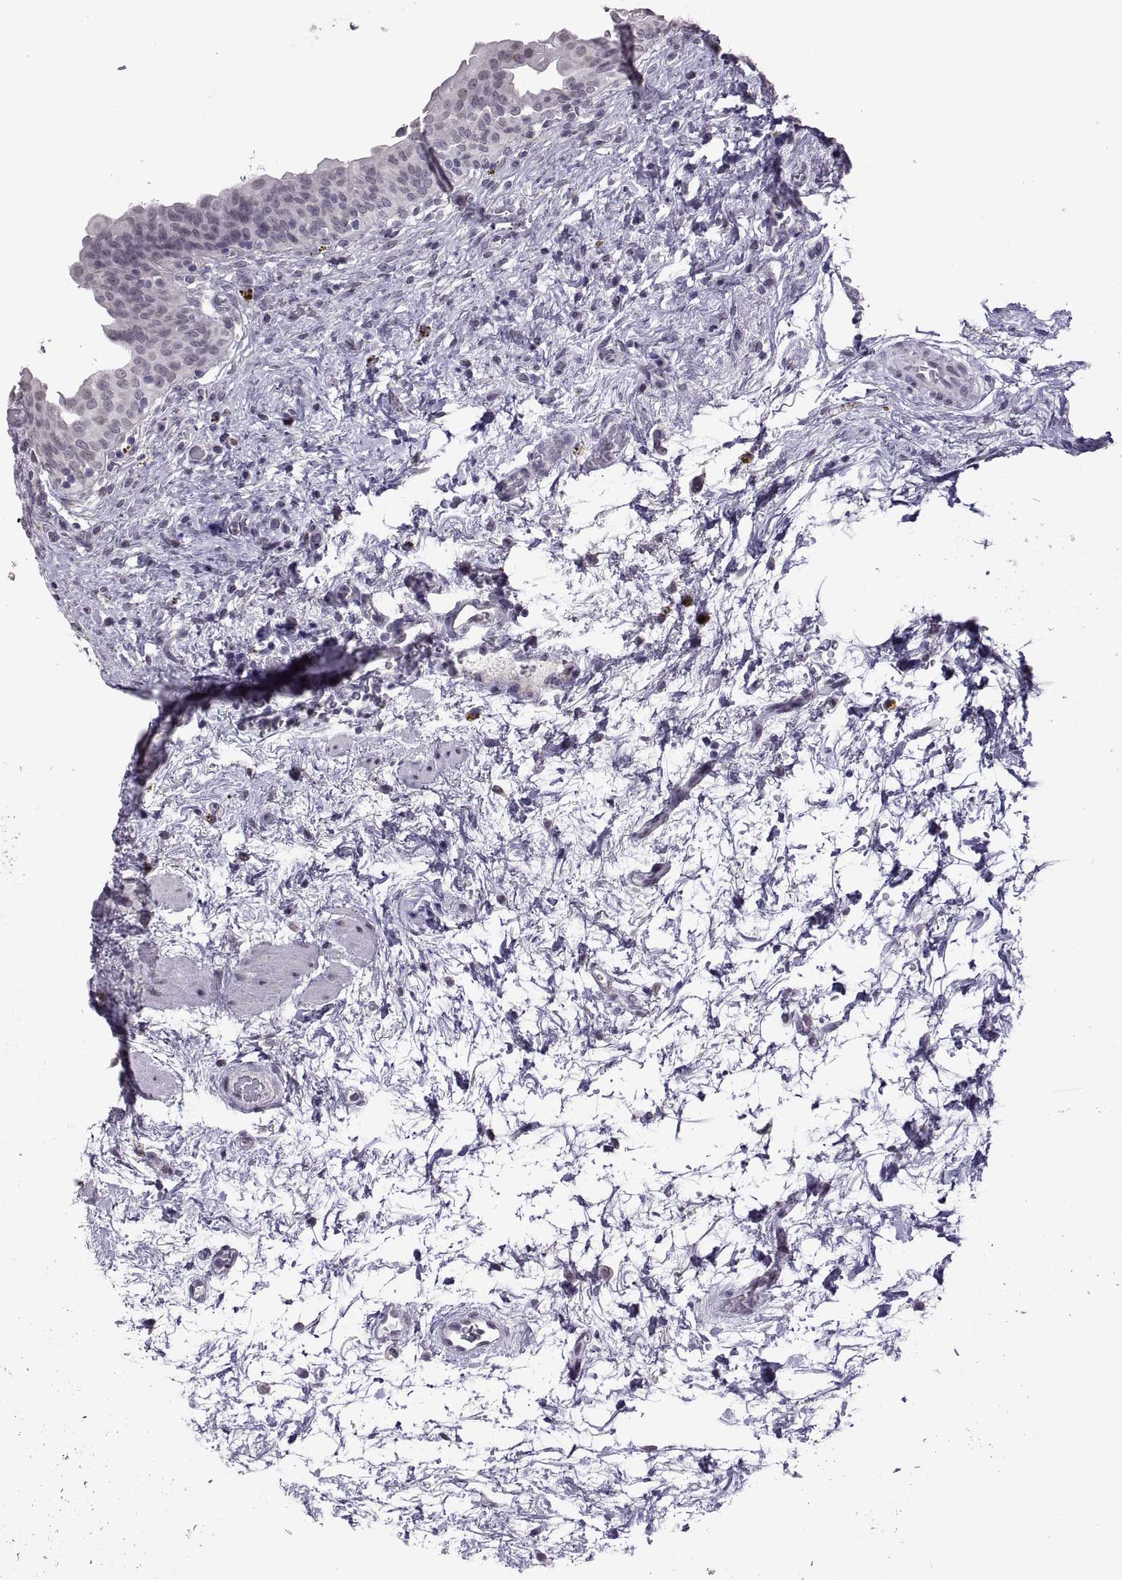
{"staining": {"intensity": "negative", "quantity": "none", "location": "none"}, "tissue": "urinary bladder", "cell_type": "Urothelial cells", "image_type": "normal", "snomed": [{"axis": "morphology", "description": "Normal tissue, NOS"}, {"axis": "topography", "description": "Urinary bladder"}], "caption": "High power microscopy micrograph of an IHC photomicrograph of normal urinary bladder, revealing no significant expression in urothelial cells.", "gene": "KRT77", "patient": {"sex": "male", "age": 69}}